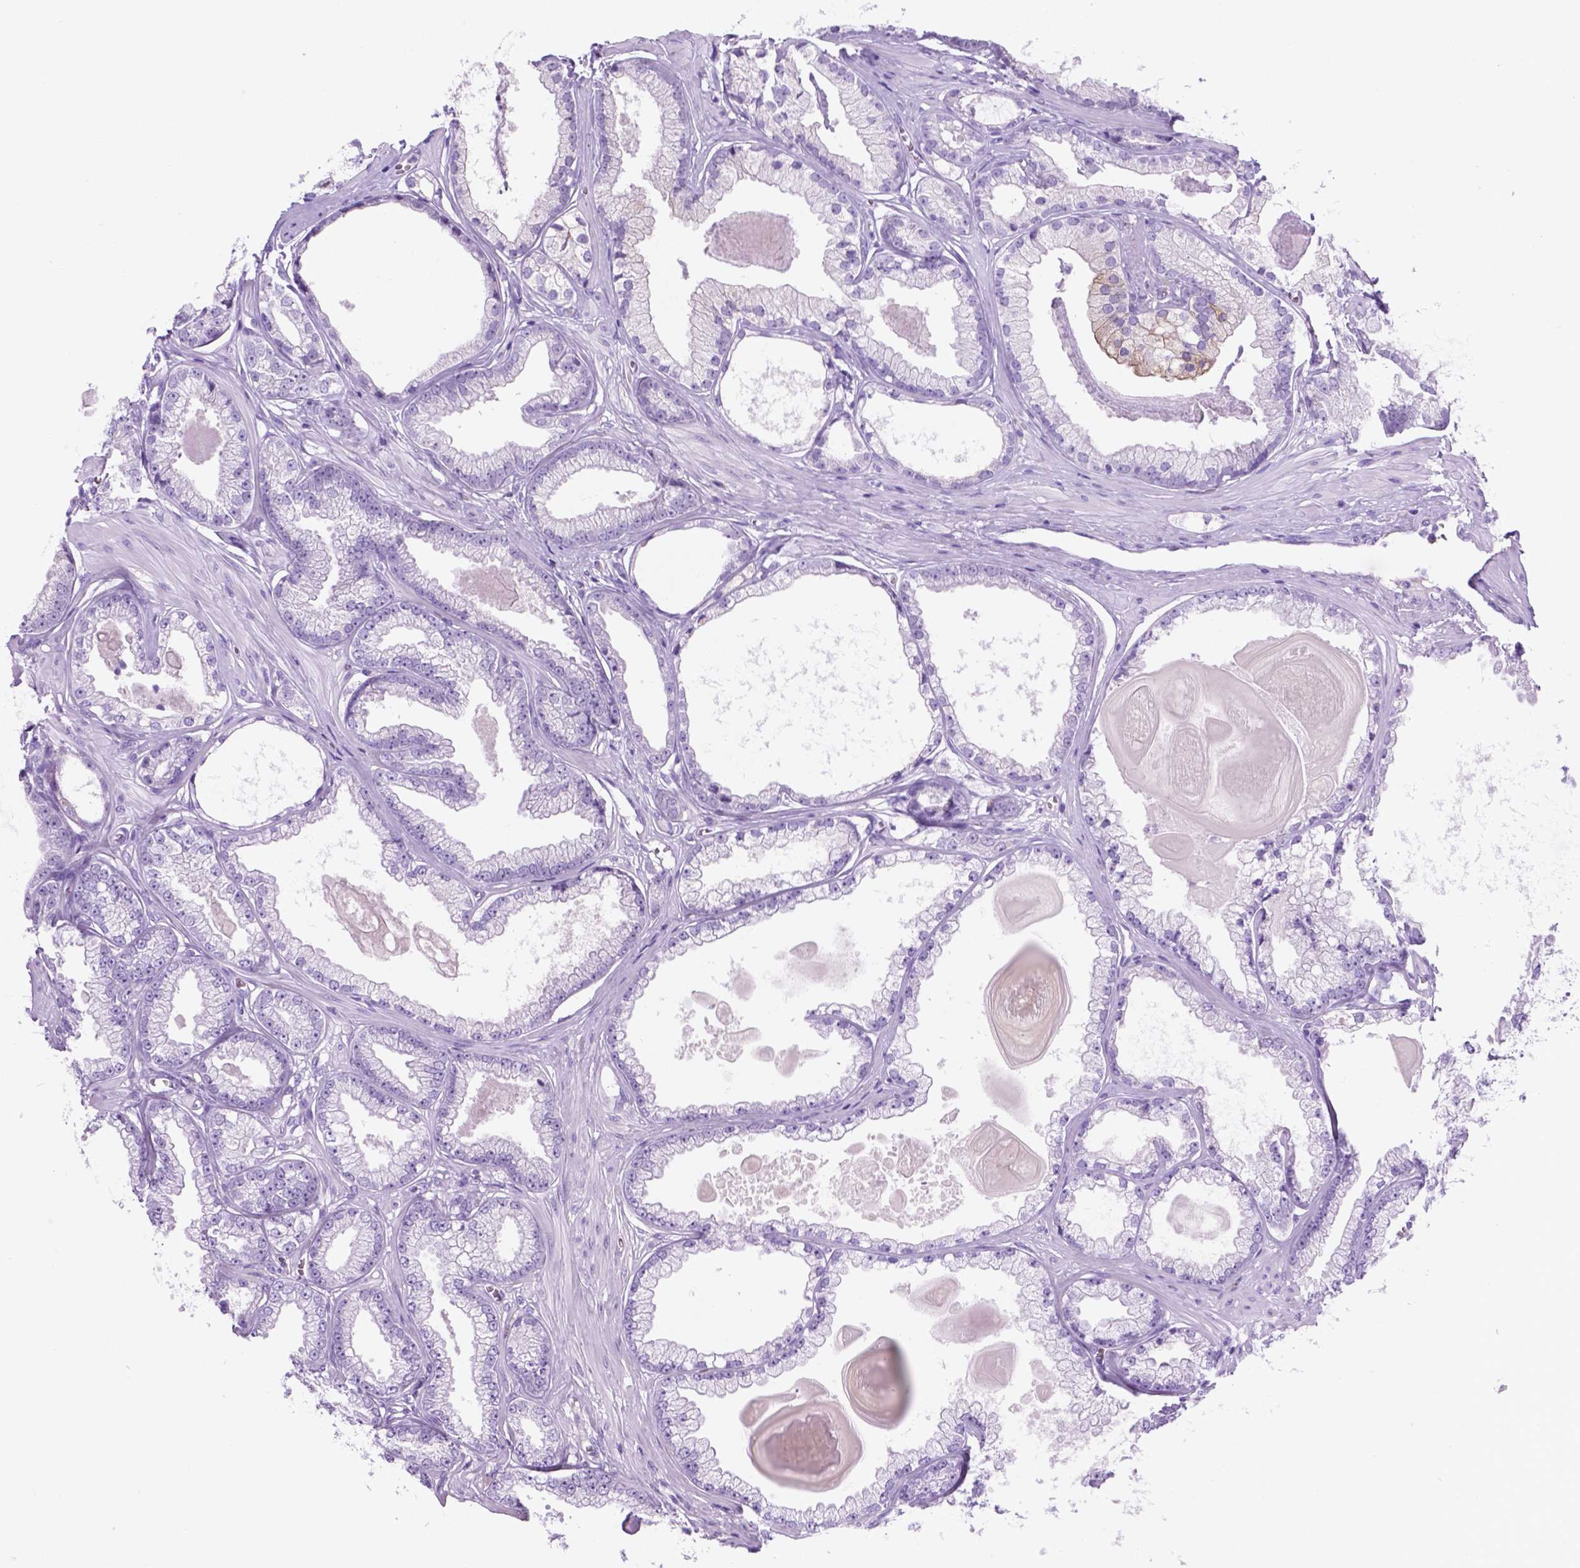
{"staining": {"intensity": "negative", "quantity": "none", "location": "none"}, "tissue": "prostate cancer", "cell_type": "Tumor cells", "image_type": "cancer", "snomed": [{"axis": "morphology", "description": "Adenocarcinoma, Low grade"}, {"axis": "topography", "description": "Prostate"}], "caption": "Tumor cells show no significant staining in prostate cancer (adenocarcinoma (low-grade)). (IHC, brightfield microscopy, high magnification).", "gene": "GRIN2B", "patient": {"sex": "male", "age": 64}}